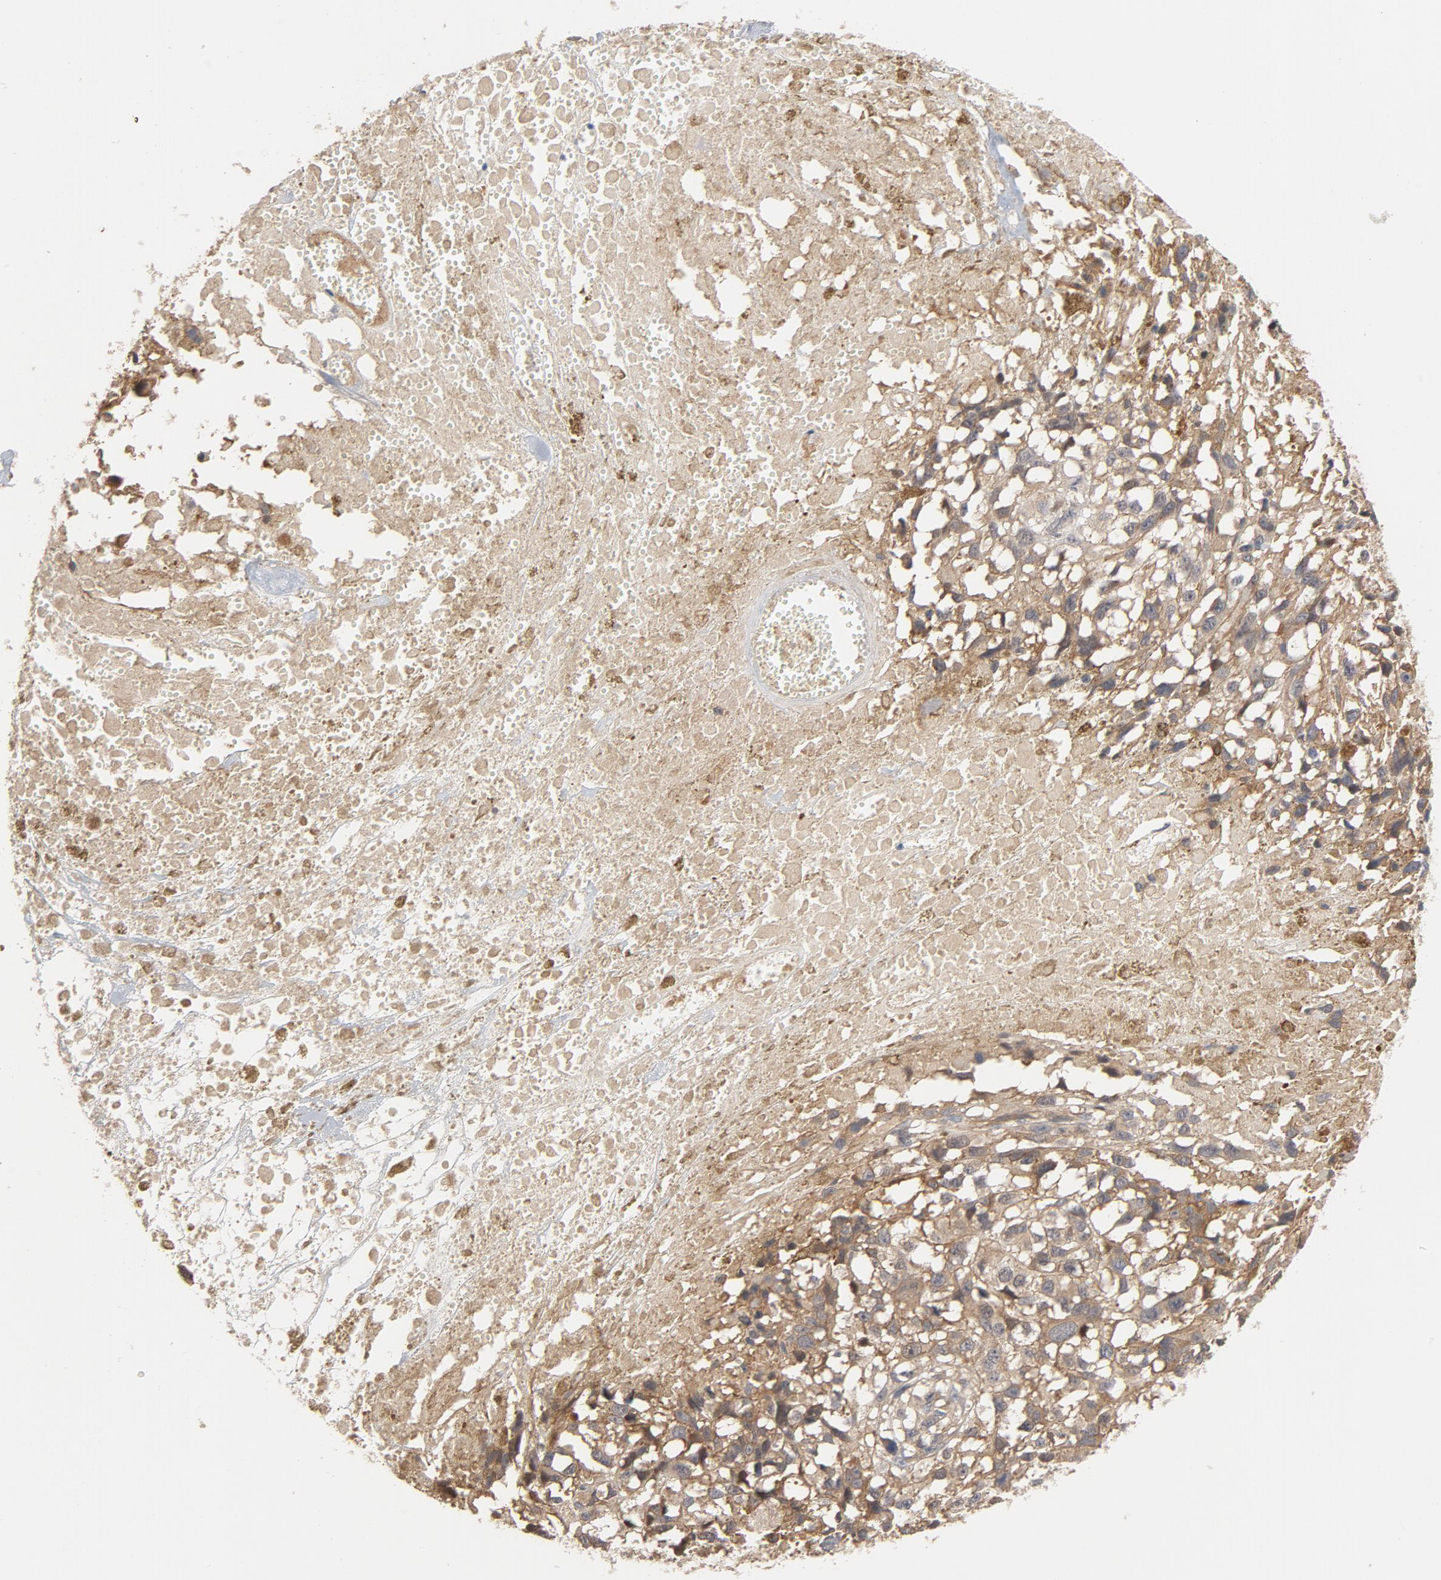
{"staining": {"intensity": "negative", "quantity": "none", "location": "none"}, "tissue": "melanoma", "cell_type": "Tumor cells", "image_type": "cancer", "snomed": [{"axis": "morphology", "description": "Malignant melanoma, Metastatic site"}, {"axis": "topography", "description": "Lymph node"}], "caption": "Protein analysis of malignant melanoma (metastatic site) shows no significant expression in tumor cells.", "gene": "PITPNM2", "patient": {"sex": "male", "age": 59}}